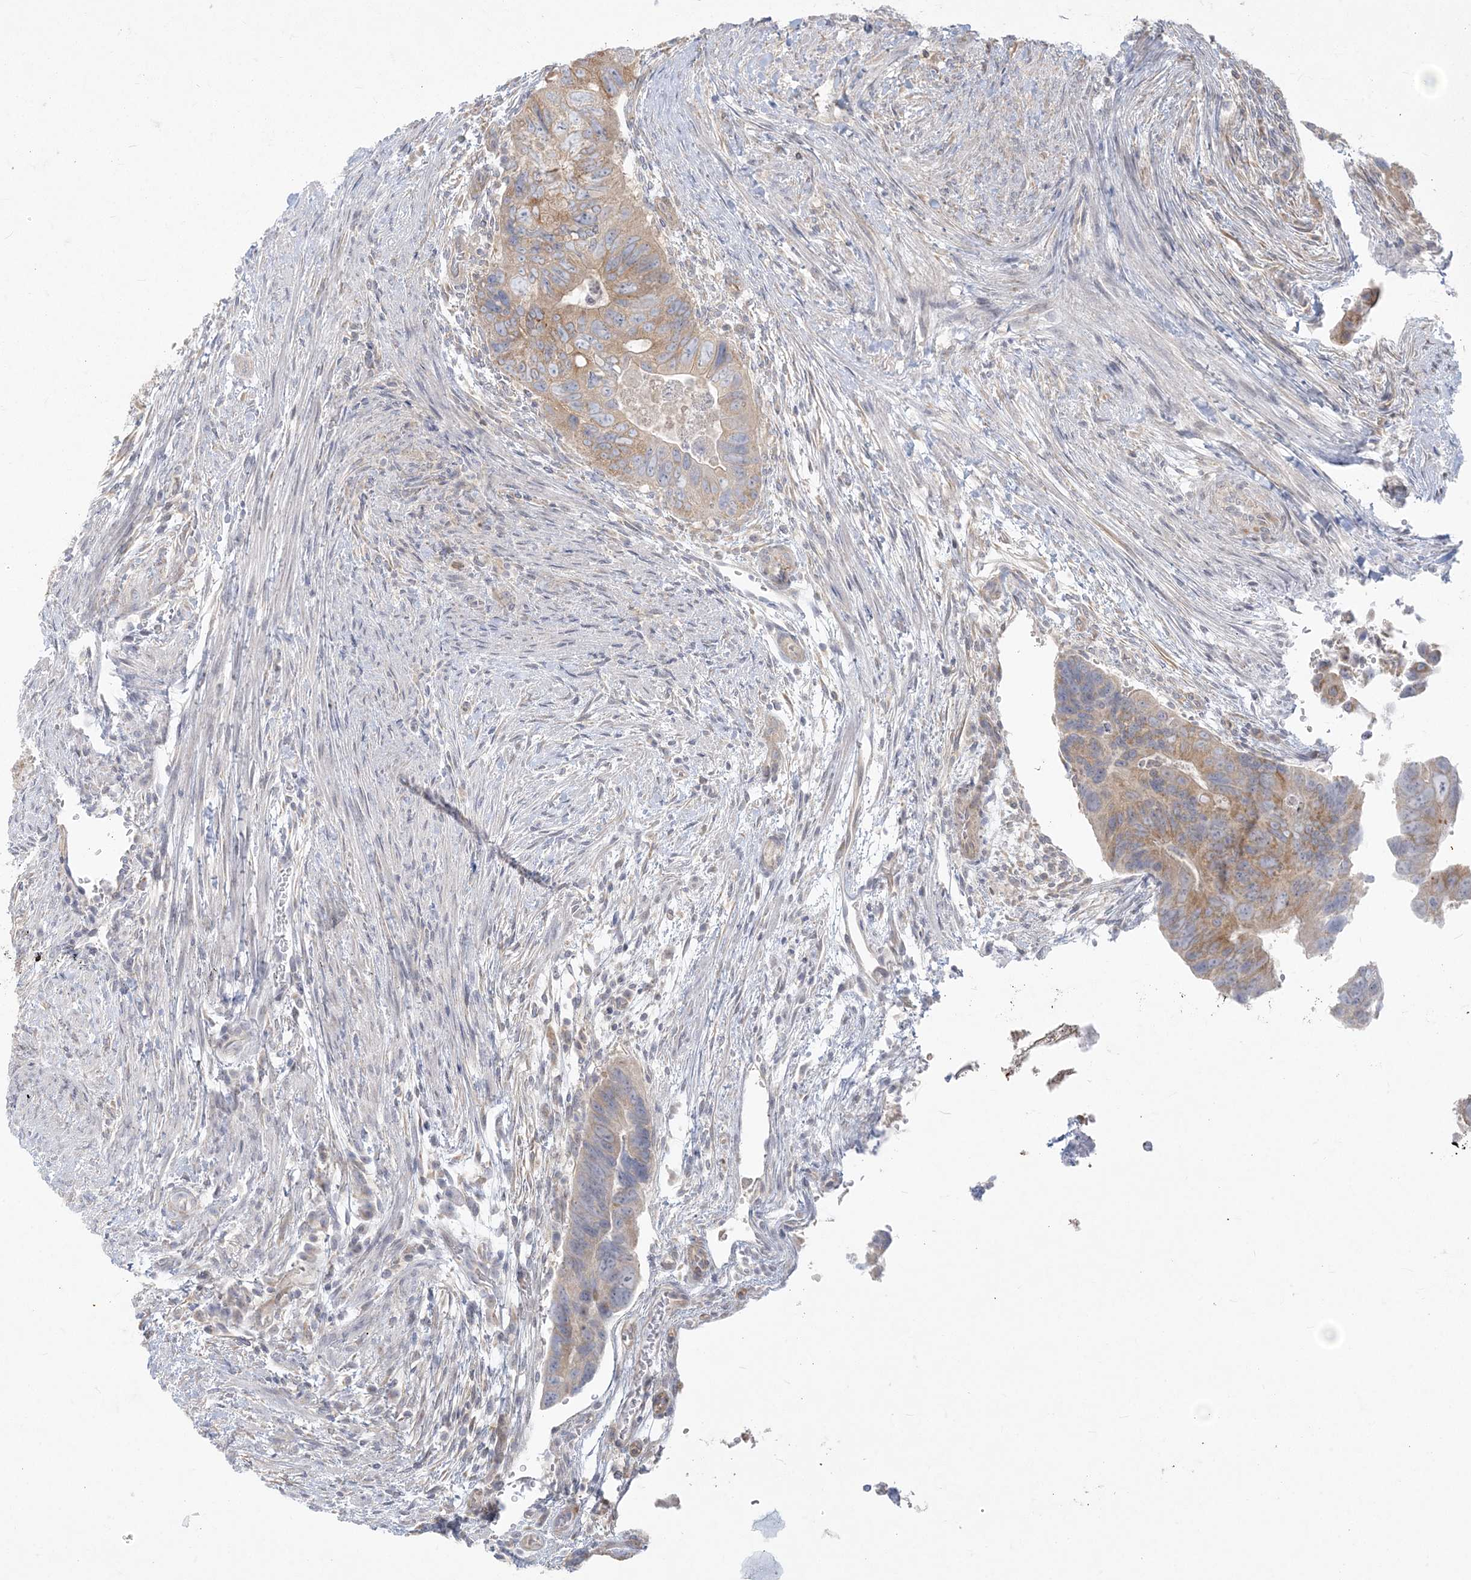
{"staining": {"intensity": "moderate", "quantity": "25%-75%", "location": "cytoplasmic/membranous"}, "tissue": "colorectal cancer", "cell_type": "Tumor cells", "image_type": "cancer", "snomed": [{"axis": "morphology", "description": "Adenocarcinoma, NOS"}, {"axis": "topography", "description": "Rectum"}], "caption": "A histopathology image of human colorectal cancer stained for a protein shows moderate cytoplasmic/membranous brown staining in tumor cells.", "gene": "ZC3H6", "patient": {"sex": "male", "age": 63}}